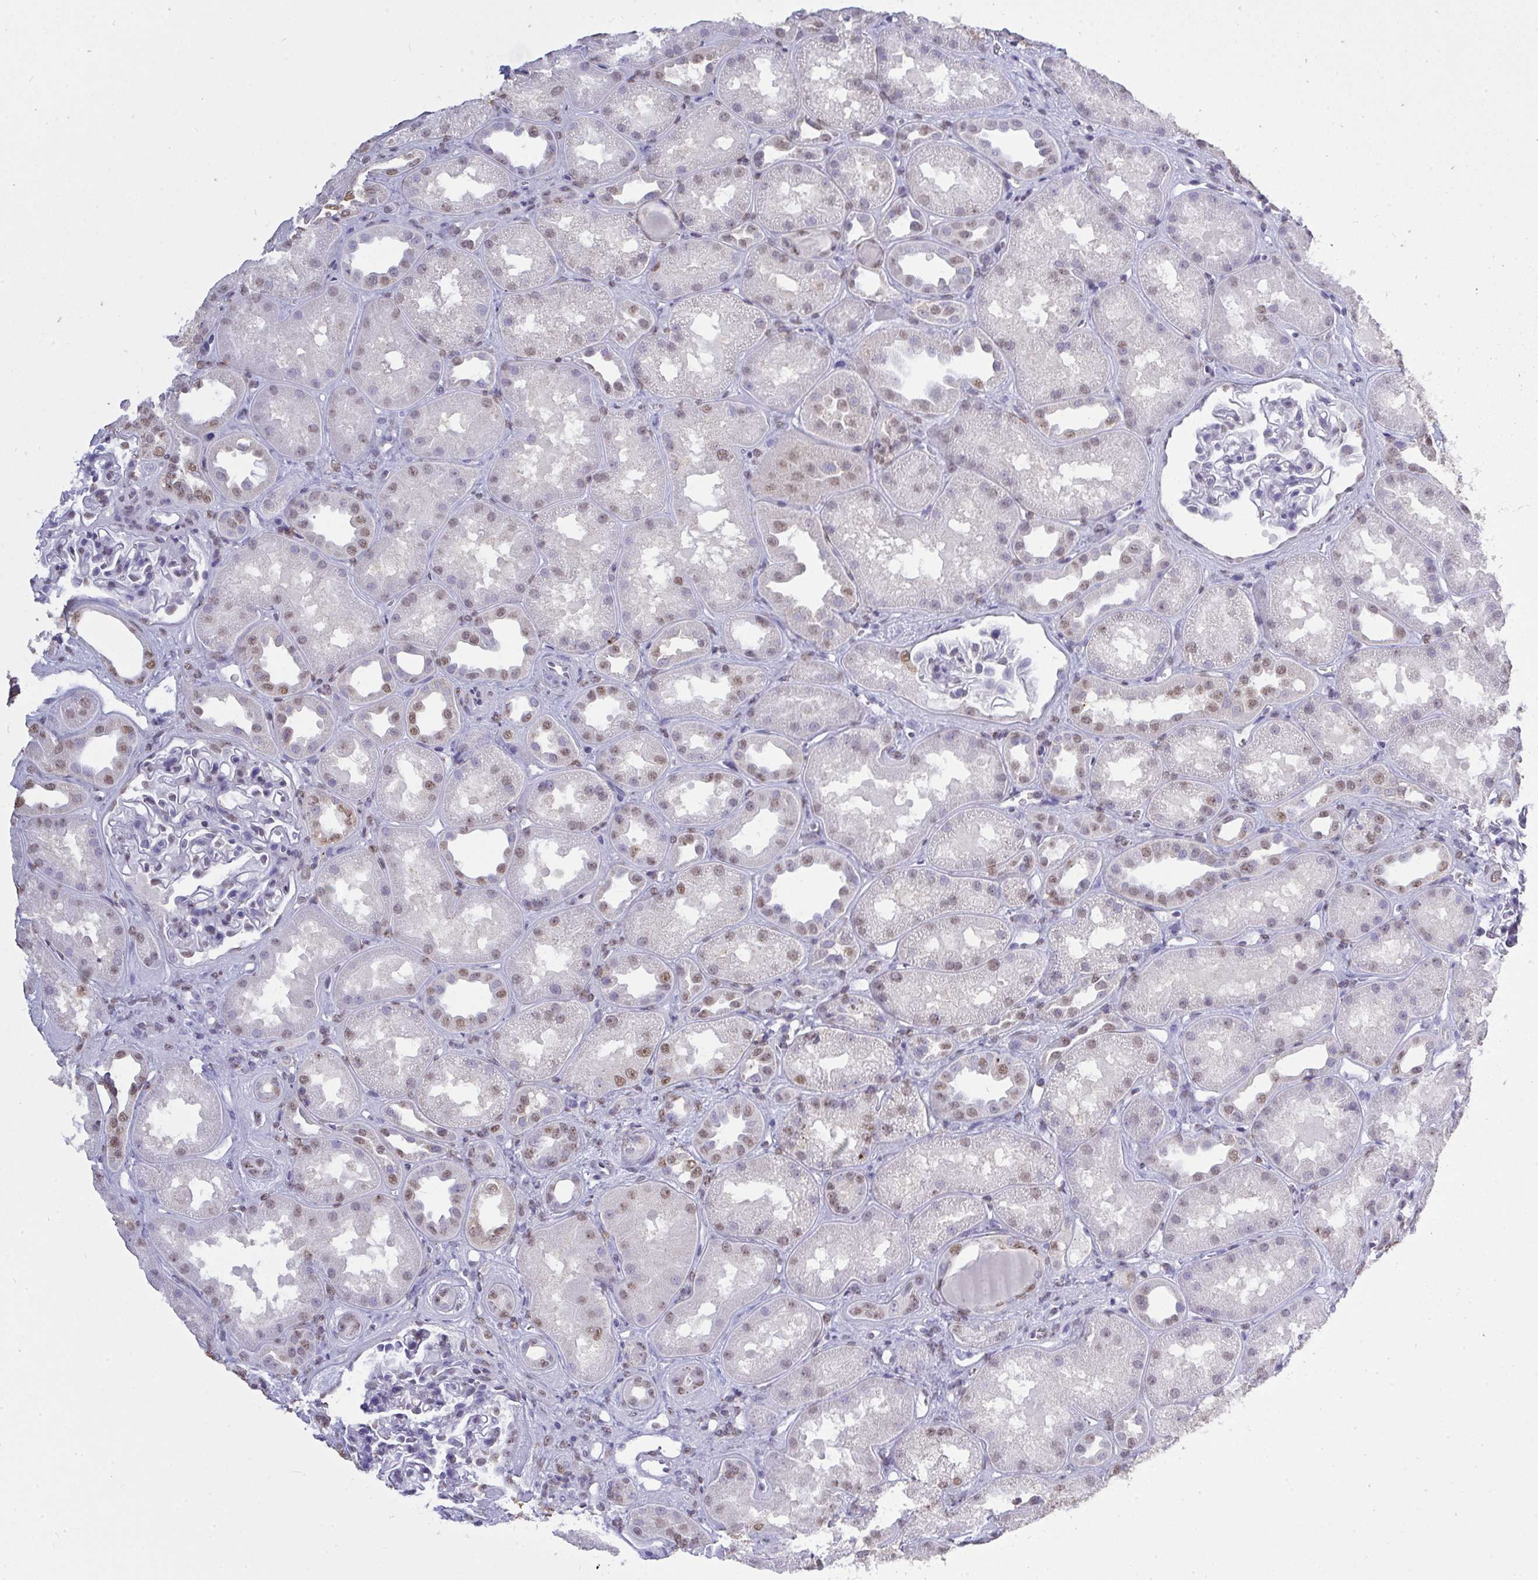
{"staining": {"intensity": "weak", "quantity": "<25%", "location": "nuclear"}, "tissue": "kidney", "cell_type": "Cells in glomeruli", "image_type": "normal", "snomed": [{"axis": "morphology", "description": "Normal tissue, NOS"}, {"axis": "topography", "description": "Kidney"}], "caption": "This is an IHC histopathology image of unremarkable kidney. There is no expression in cells in glomeruli.", "gene": "SEMA6B", "patient": {"sex": "male", "age": 61}}